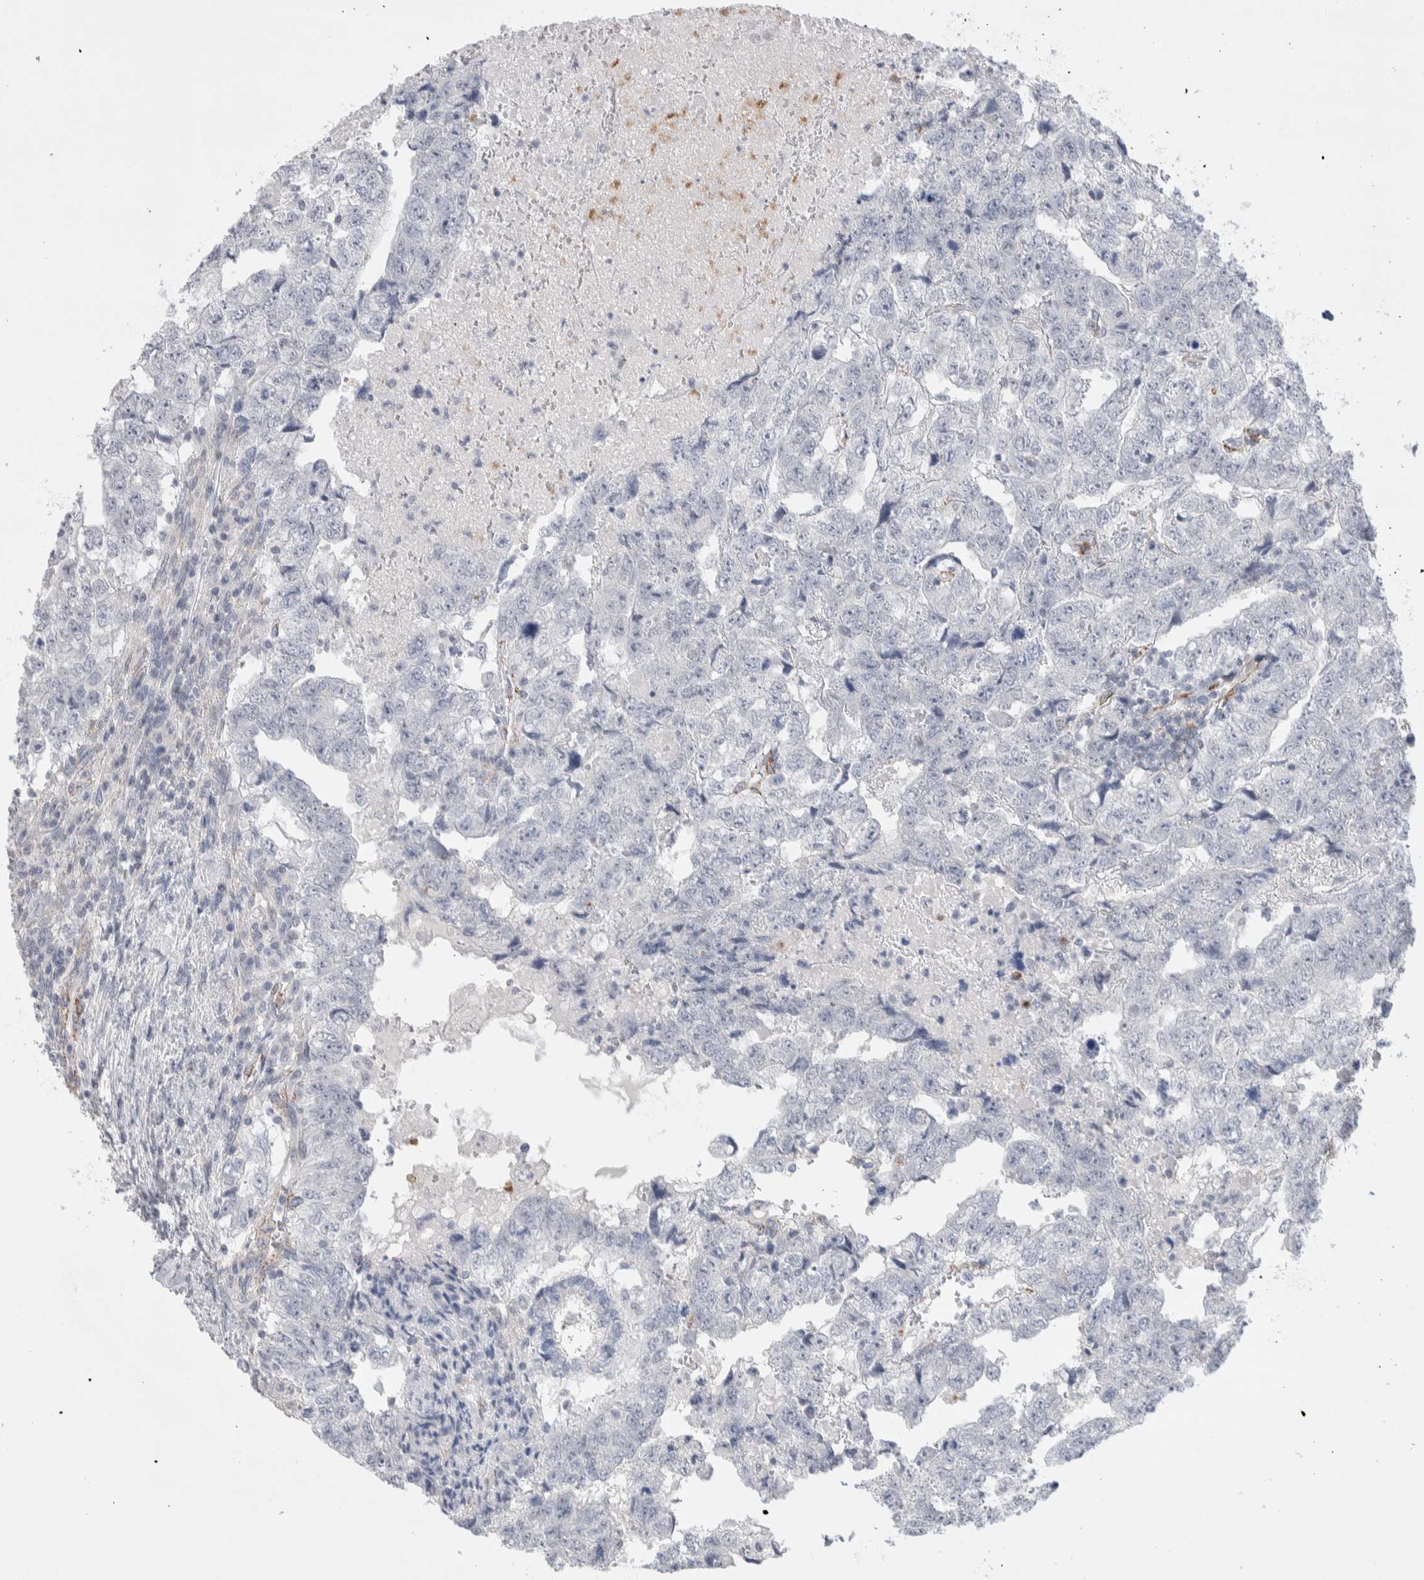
{"staining": {"intensity": "negative", "quantity": "none", "location": "none"}, "tissue": "testis cancer", "cell_type": "Tumor cells", "image_type": "cancer", "snomed": [{"axis": "morphology", "description": "Carcinoma, Embryonal, NOS"}, {"axis": "topography", "description": "Testis"}], "caption": "IHC image of human embryonal carcinoma (testis) stained for a protein (brown), which displays no positivity in tumor cells.", "gene": "SEPTIN4", "patient": {"sex": "male", "age": 36}}